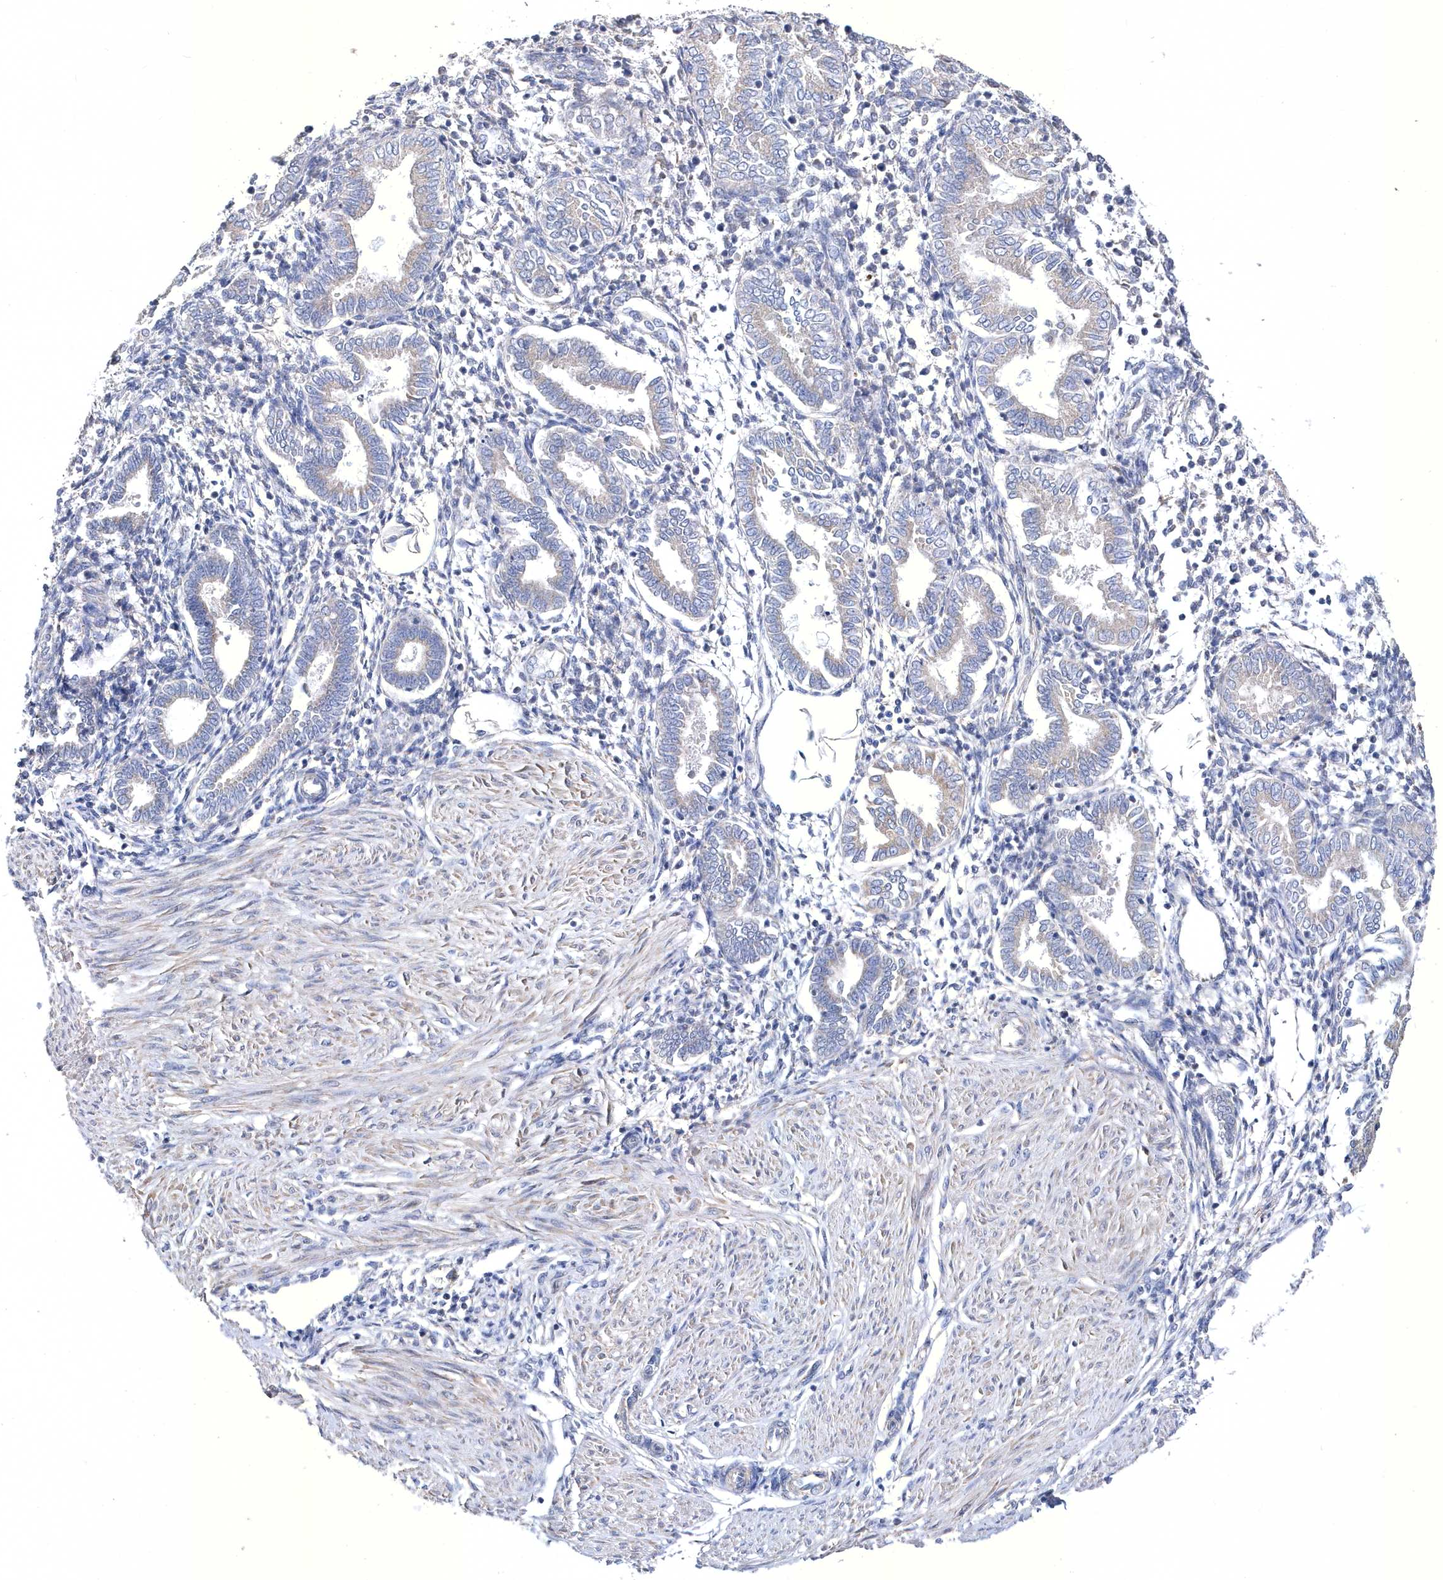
{"staining": {"intensity": "negative", "quantity": "none", "location": "none"}, "tissue": "endometrium", "cell_type": "Cells in endometrial stroma", "image_type": "normal", "snomed": [{"axis": "morphology", "description": "Normal tissue, NOS"}, {"axis": "topography", "description": "Endometrium"}], "caption": "Immunohistochemistry (IHC) image of unremarkable endometrium: human endometrium stained with DAB (3,3'-diaminobenzidine) displays no significant protein staining in cells in endometrial stroma.", "gene": "METTL8", "patient": {"sex": "female", "age": 53}}